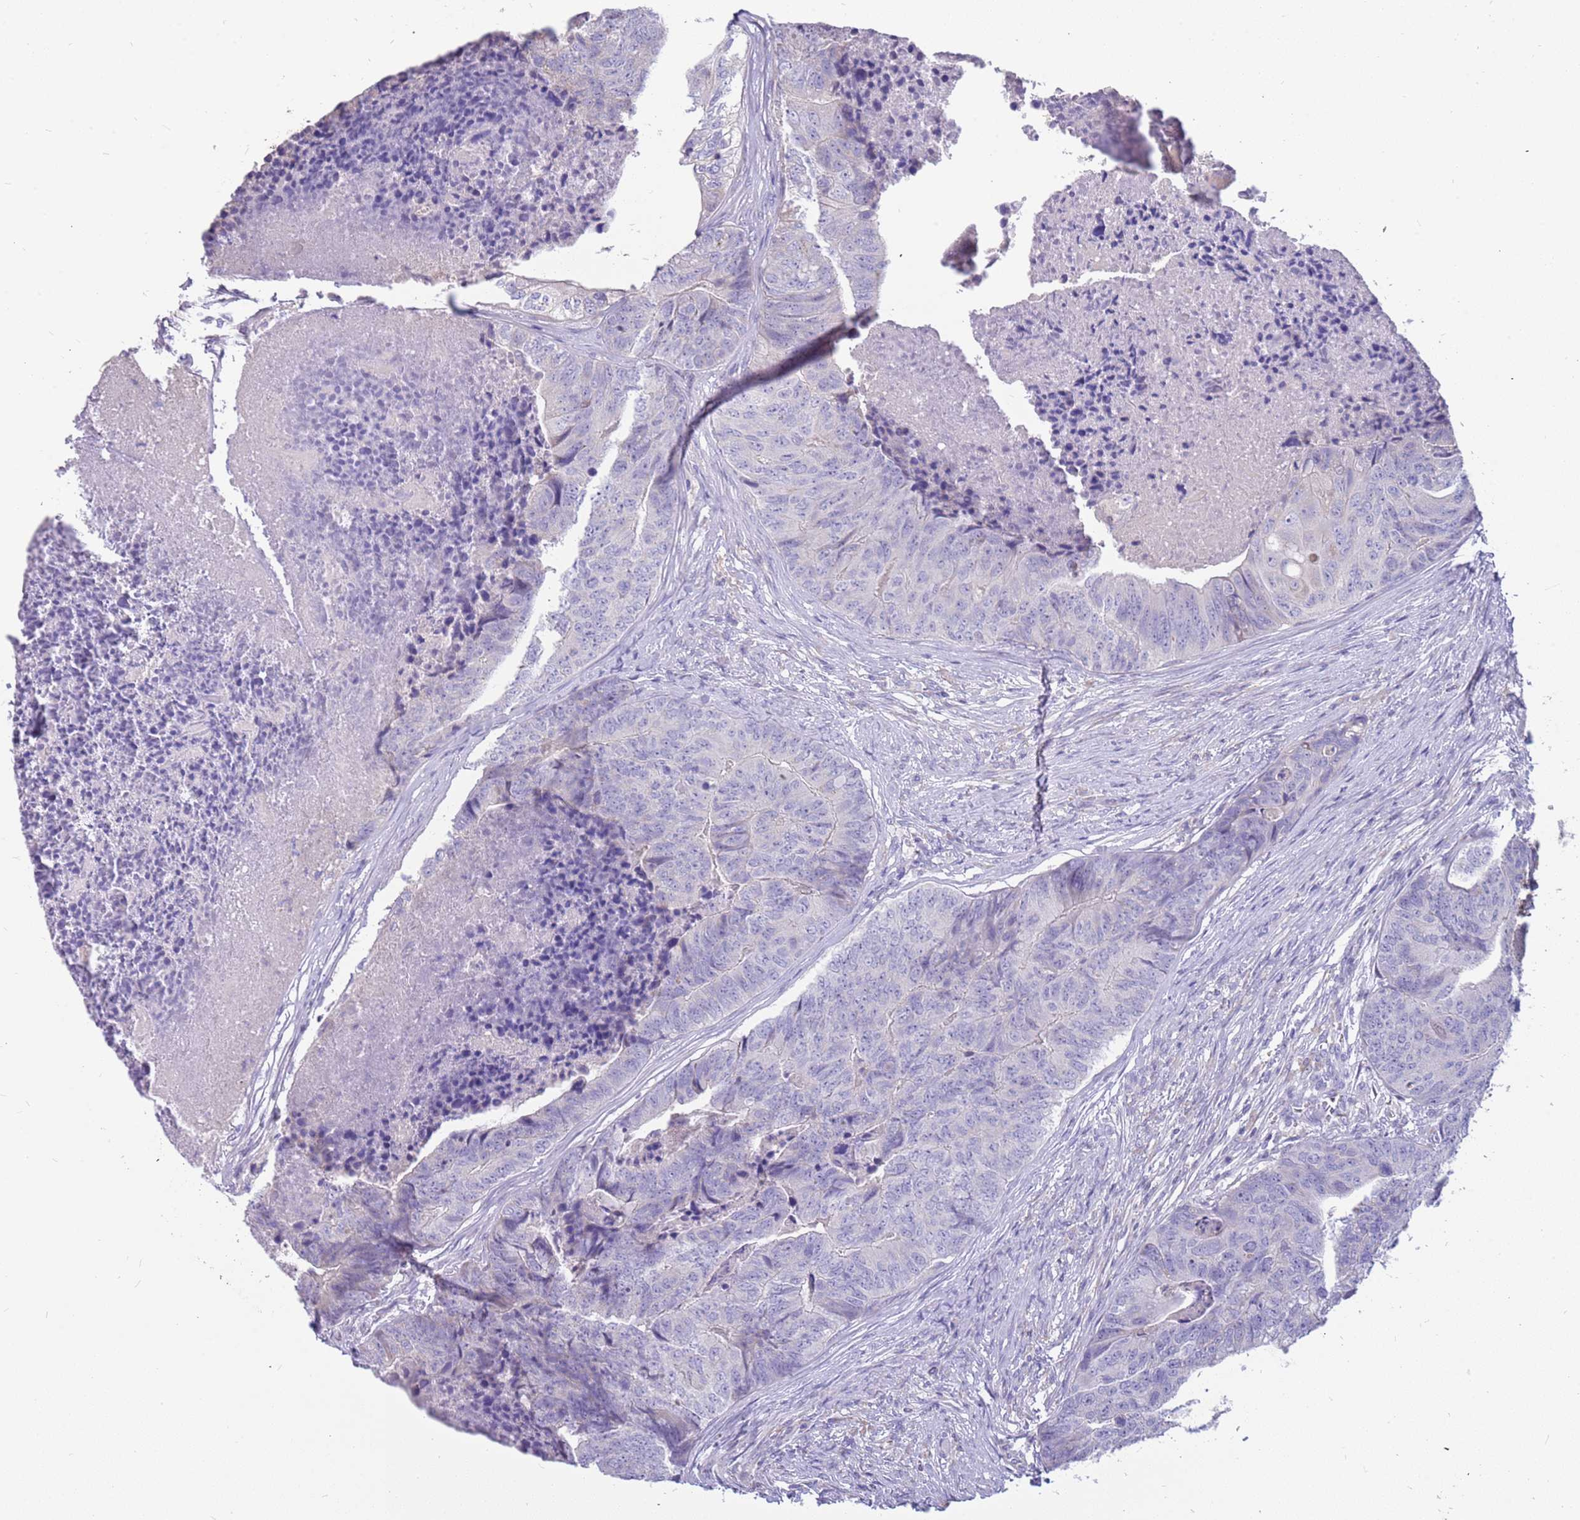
{"staining": {"intensity": "negative", "quantity": "none", "location": "none"}, "tissue": "colorectal cancer", "cell_type": "Tumor cells", "image_type": "cancer", "snomed": [{"axis": "morphology", "description": "Adenocarcinoma, NOS"}, {"axis": "topography", "description": "Colon"}], "caption": "Immunohistochemistry image of colorectal cancer stained for a protein (brown), which displays no positivity in tumor cells.", "gene": "RHCG", "patient": {"sex": "female", "age": 67}}